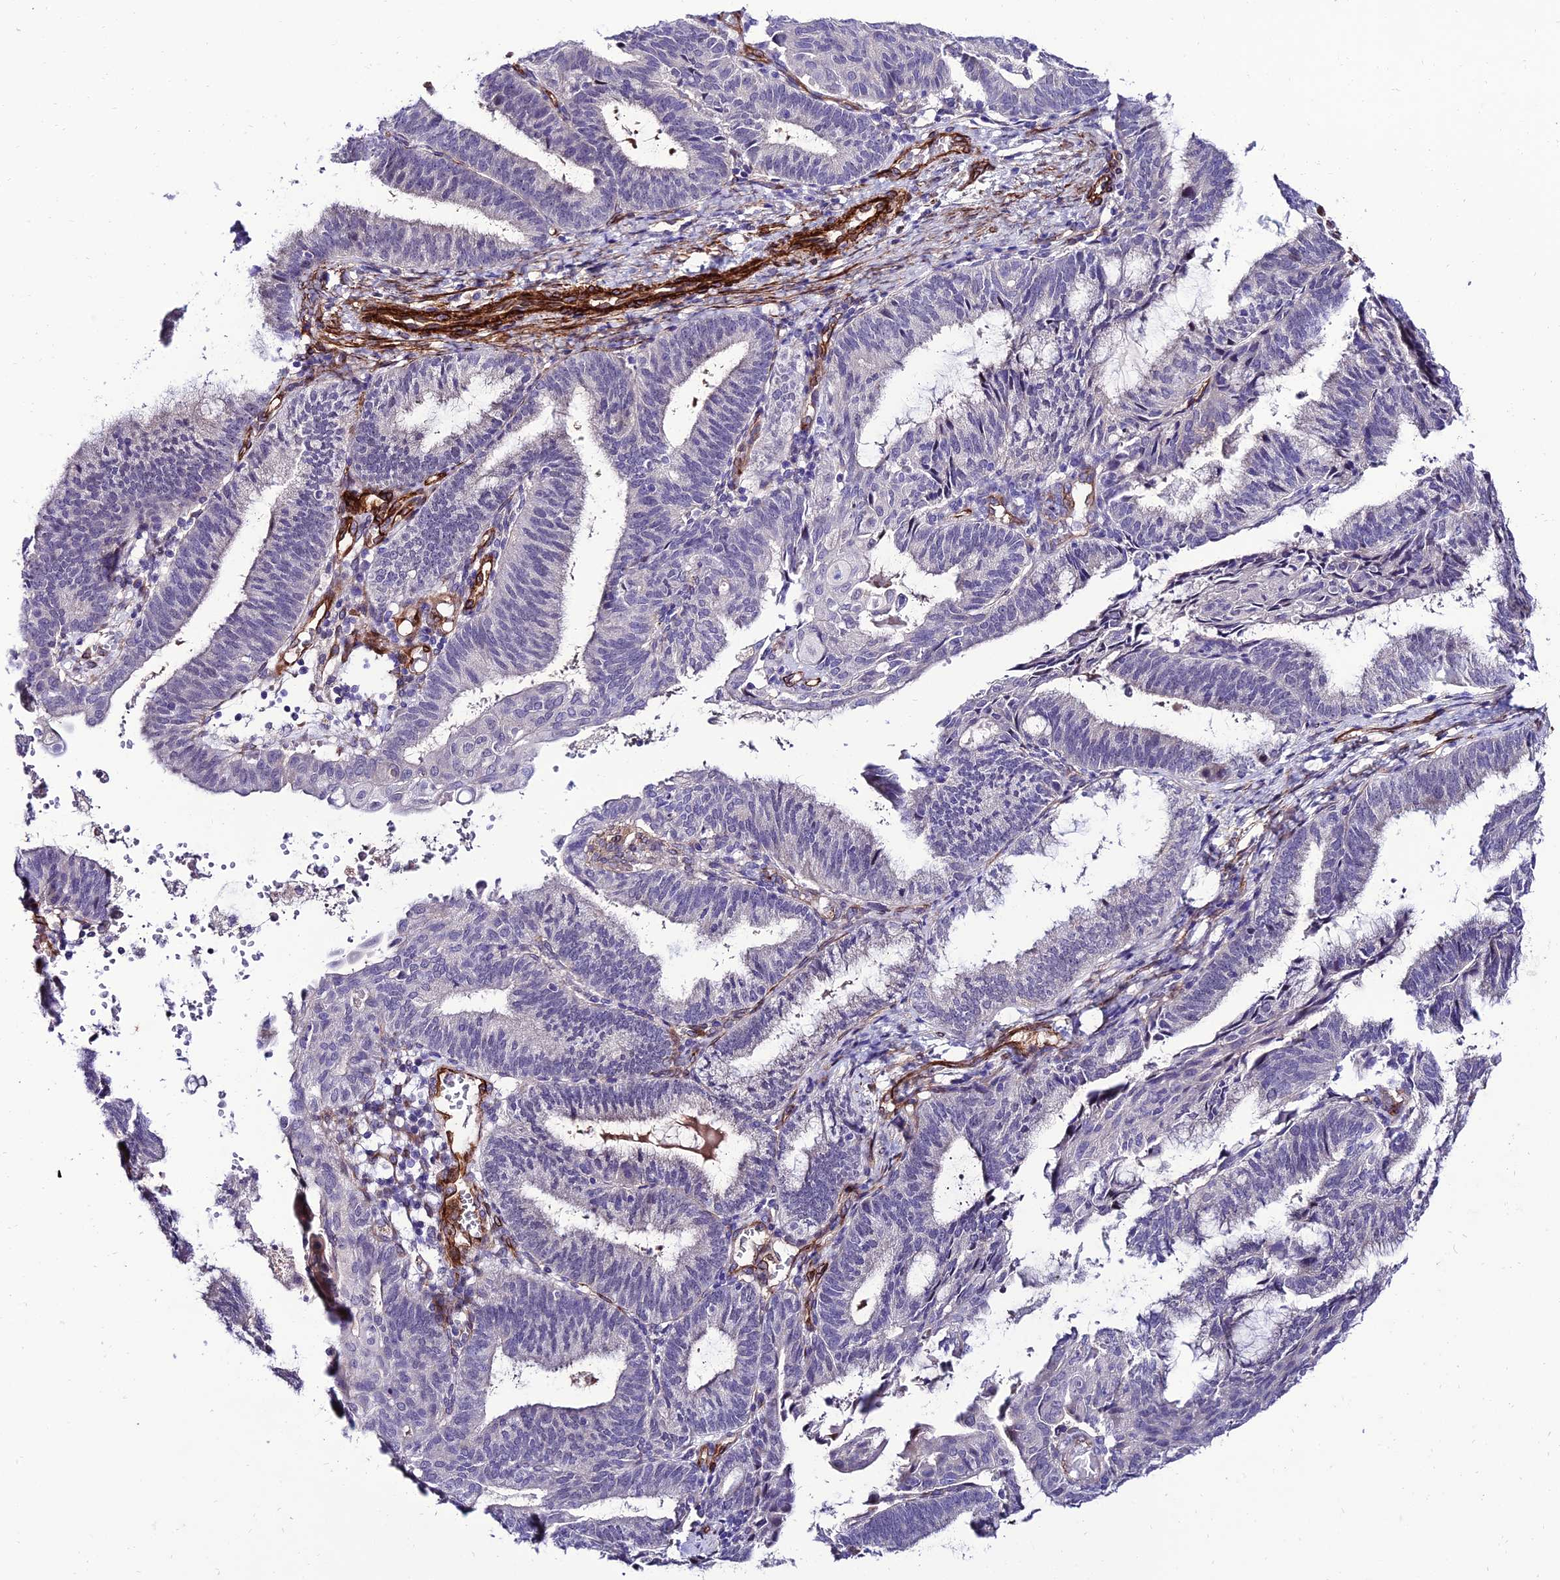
{"staining": {"intensity": "negative", "quantity": "none", "location": "none"}, "tissue": "endometrial cancer", "cell_type": "Tumor cells", "image_type": "cancer", "snomed": [{"axis": "morphology", "description": "Adenocarcinoma, NOS"}, {"axis": "topography", "description": "Endometrium"}], "caption": "Immunohistochemical staining of adenocarcinoma (endometrial) shows no significant positivity in tumor cells.", "gene": "ALDH3B2", "patient": {"sex": "female", "age": 49}}